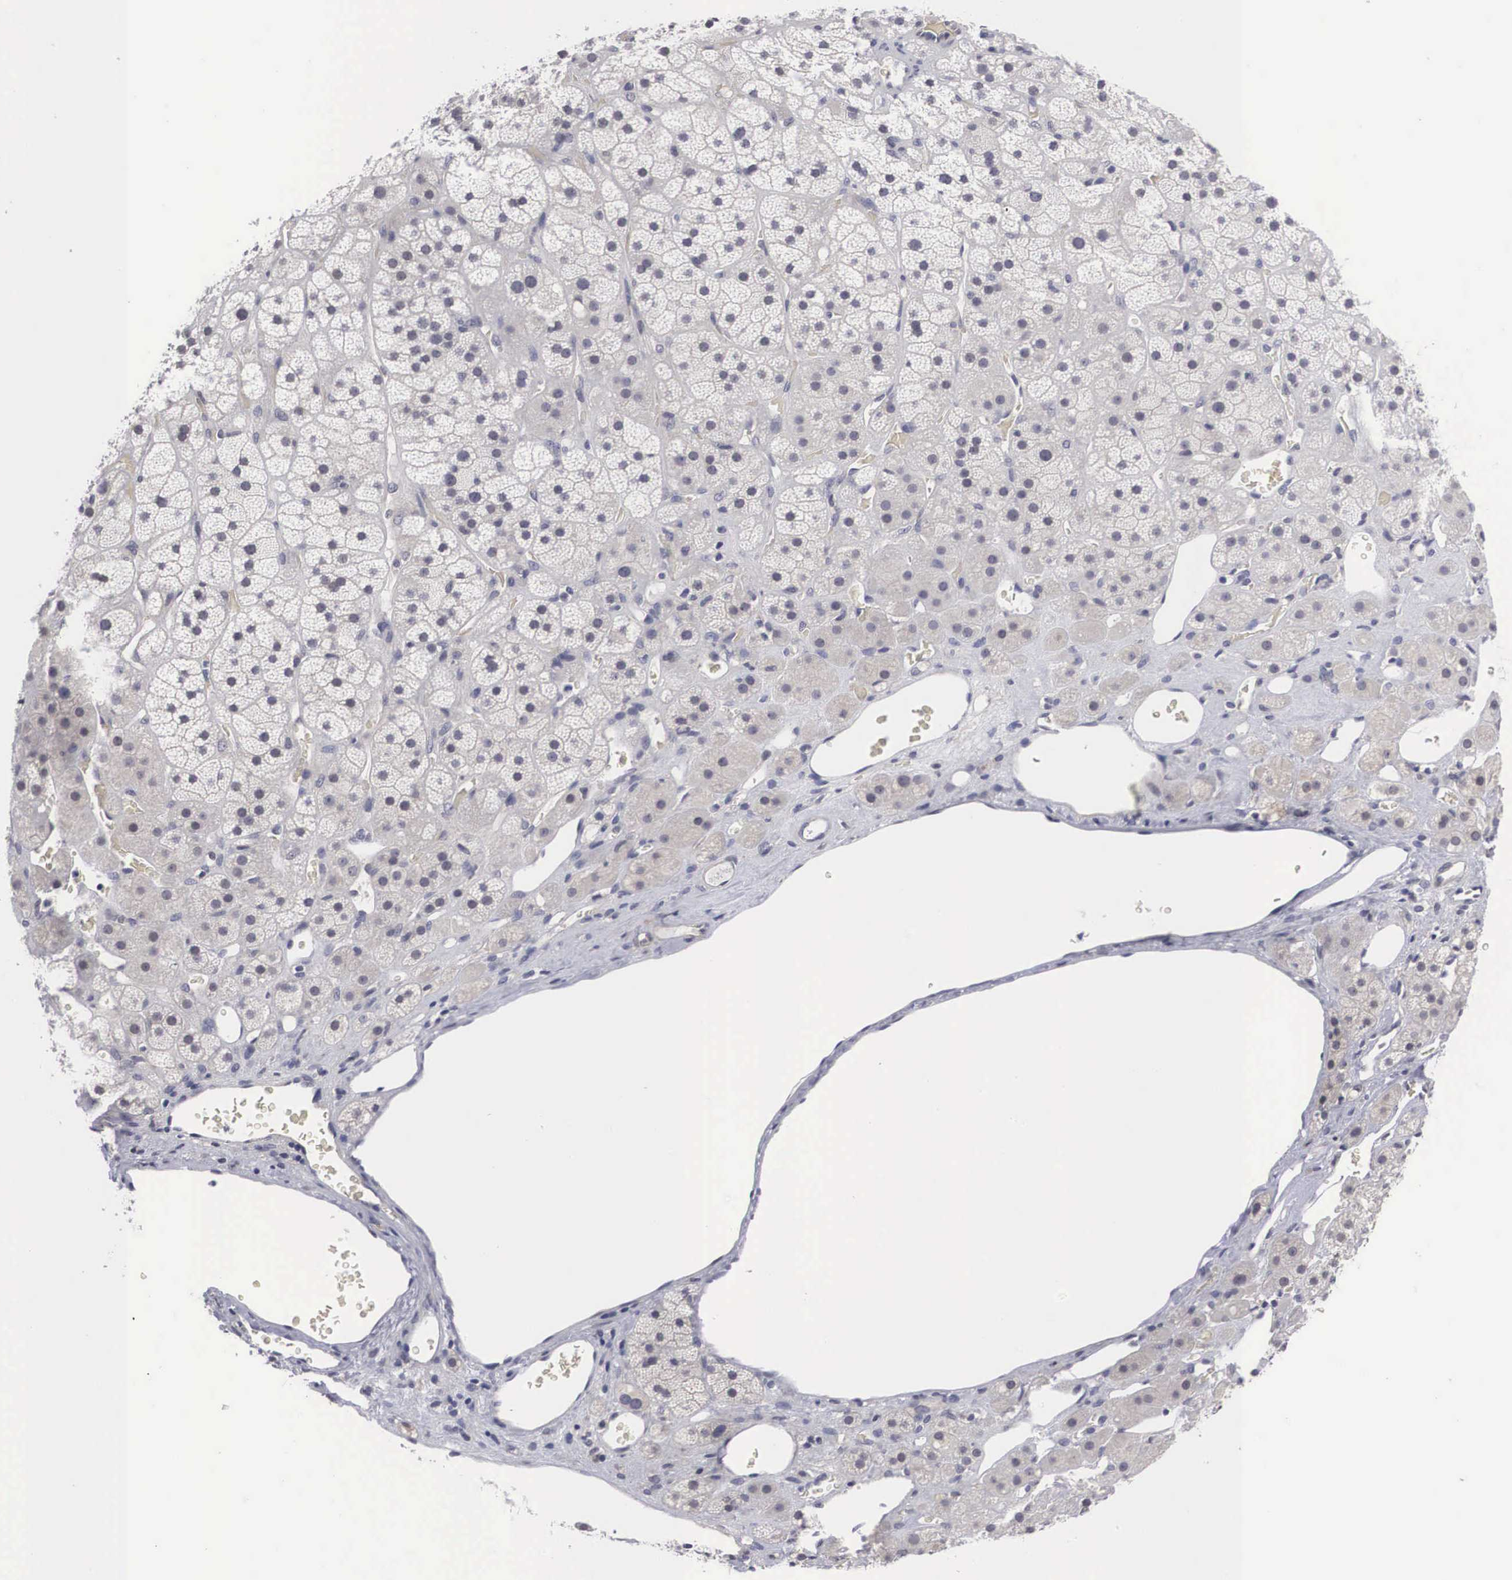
{"staining": {"intensity": "weak", "quantity": "<25%", "location": "cytoplasmic/membranous"}, "tissue": "adrenal gland", "cell_type": "Glandular cells", "image_type": "normal", "snomed": [{"axis": "morphology", "description": "Normal tissue, NOS"}, {"axis": "topography", "description": "Adrenal gland"}], "caption": "The image shows no staining of glandular cells in unremarkable adrenal gland.", "gene": "OTX2", "patient": {"sex": "male", "age": 57}}